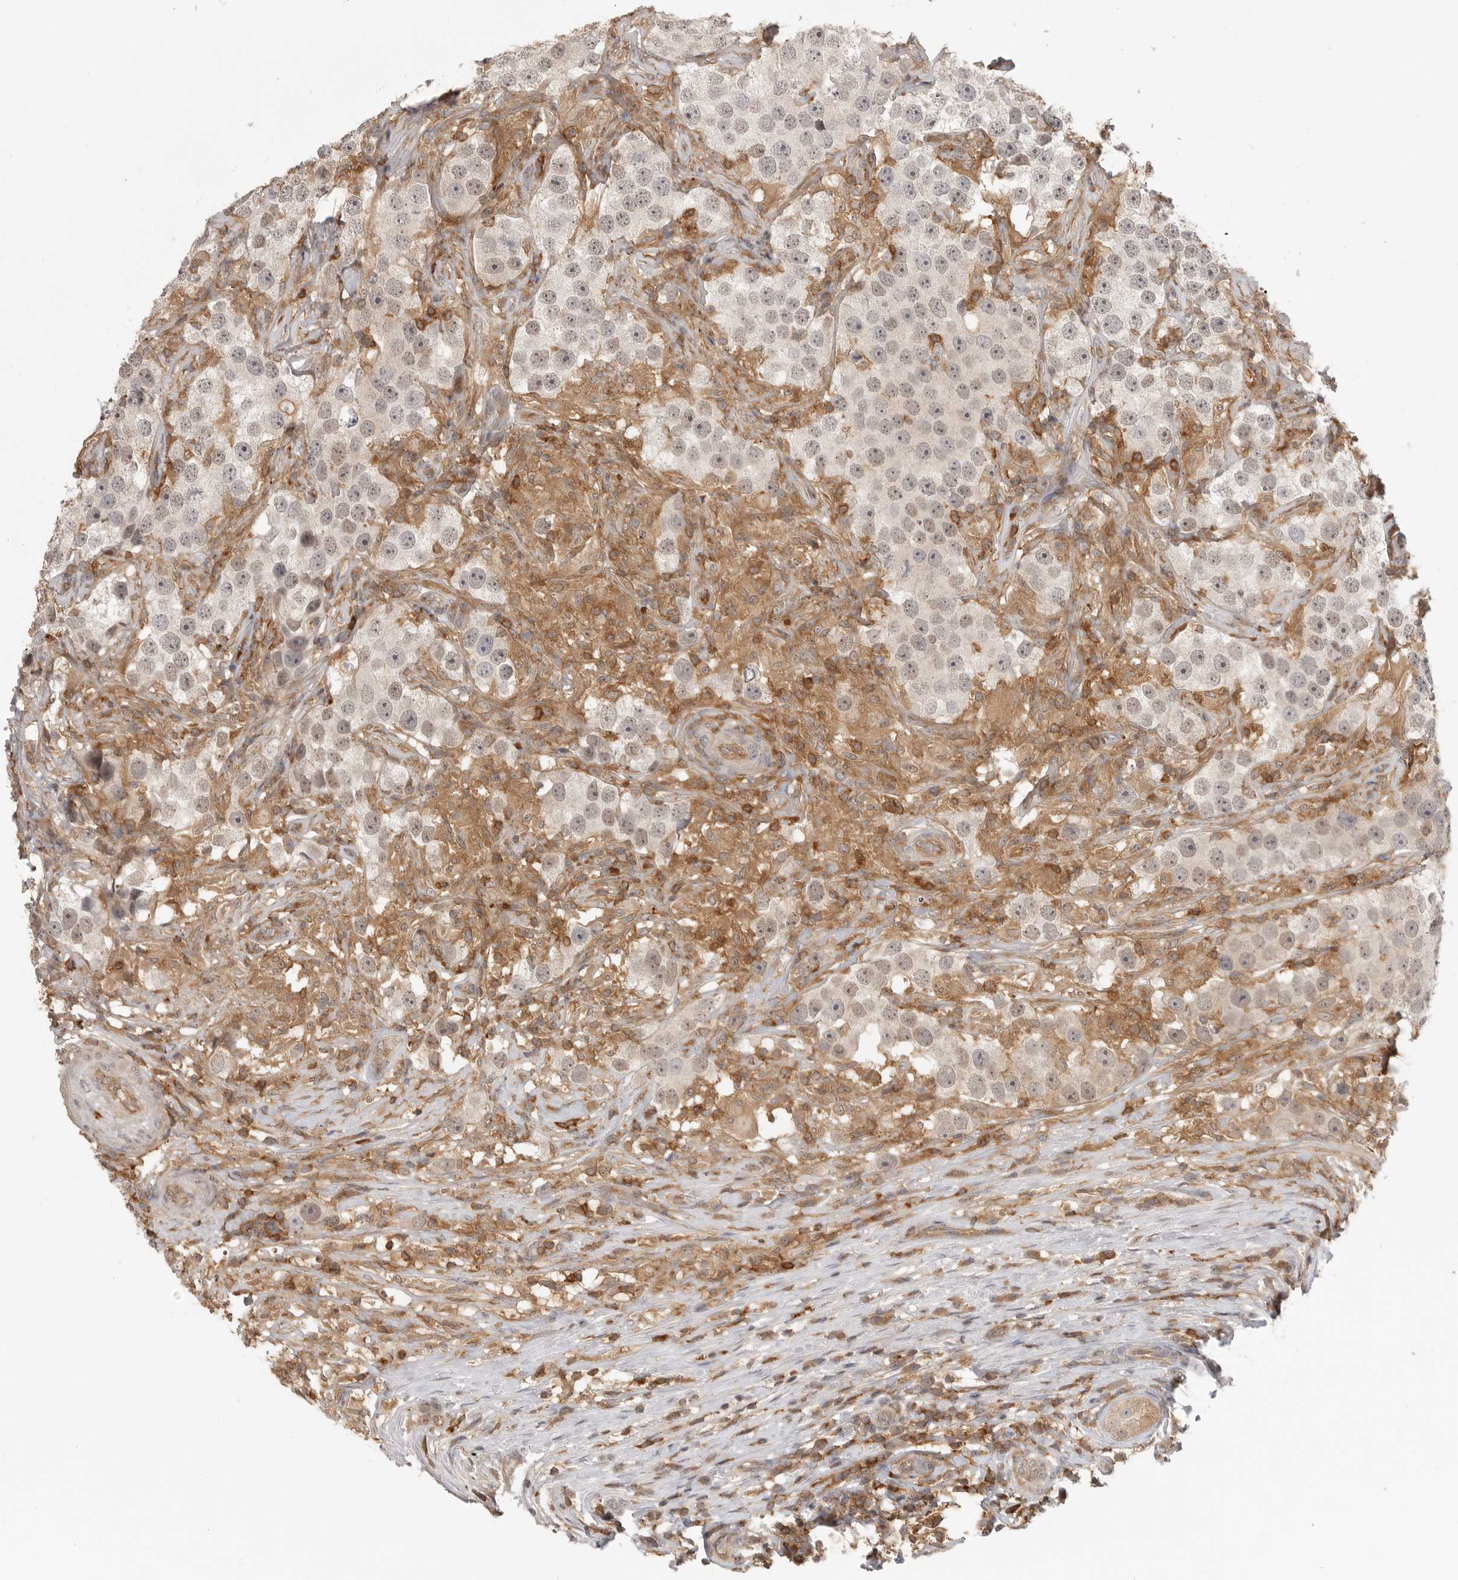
{"staining": {"intensity": "weak", "quantity": "25%-75%", "location": "nuclear"}, "tissue": "testis cancer", "cell_type": "Tumor cells", "image_type": "cancer", "snomed": [{"axis": "morphology", "description": "Seminoma, NOS"}, {"axis": "topography", "description": "Testis"}], "caption": "Testis cancer (seminoma) stained with immunohistochemistry shows weak nuclear staining in approximately 25%-75% of tumor cells.", "gene": "DBNL", "patient": {"sex": "male", "age": 49}}